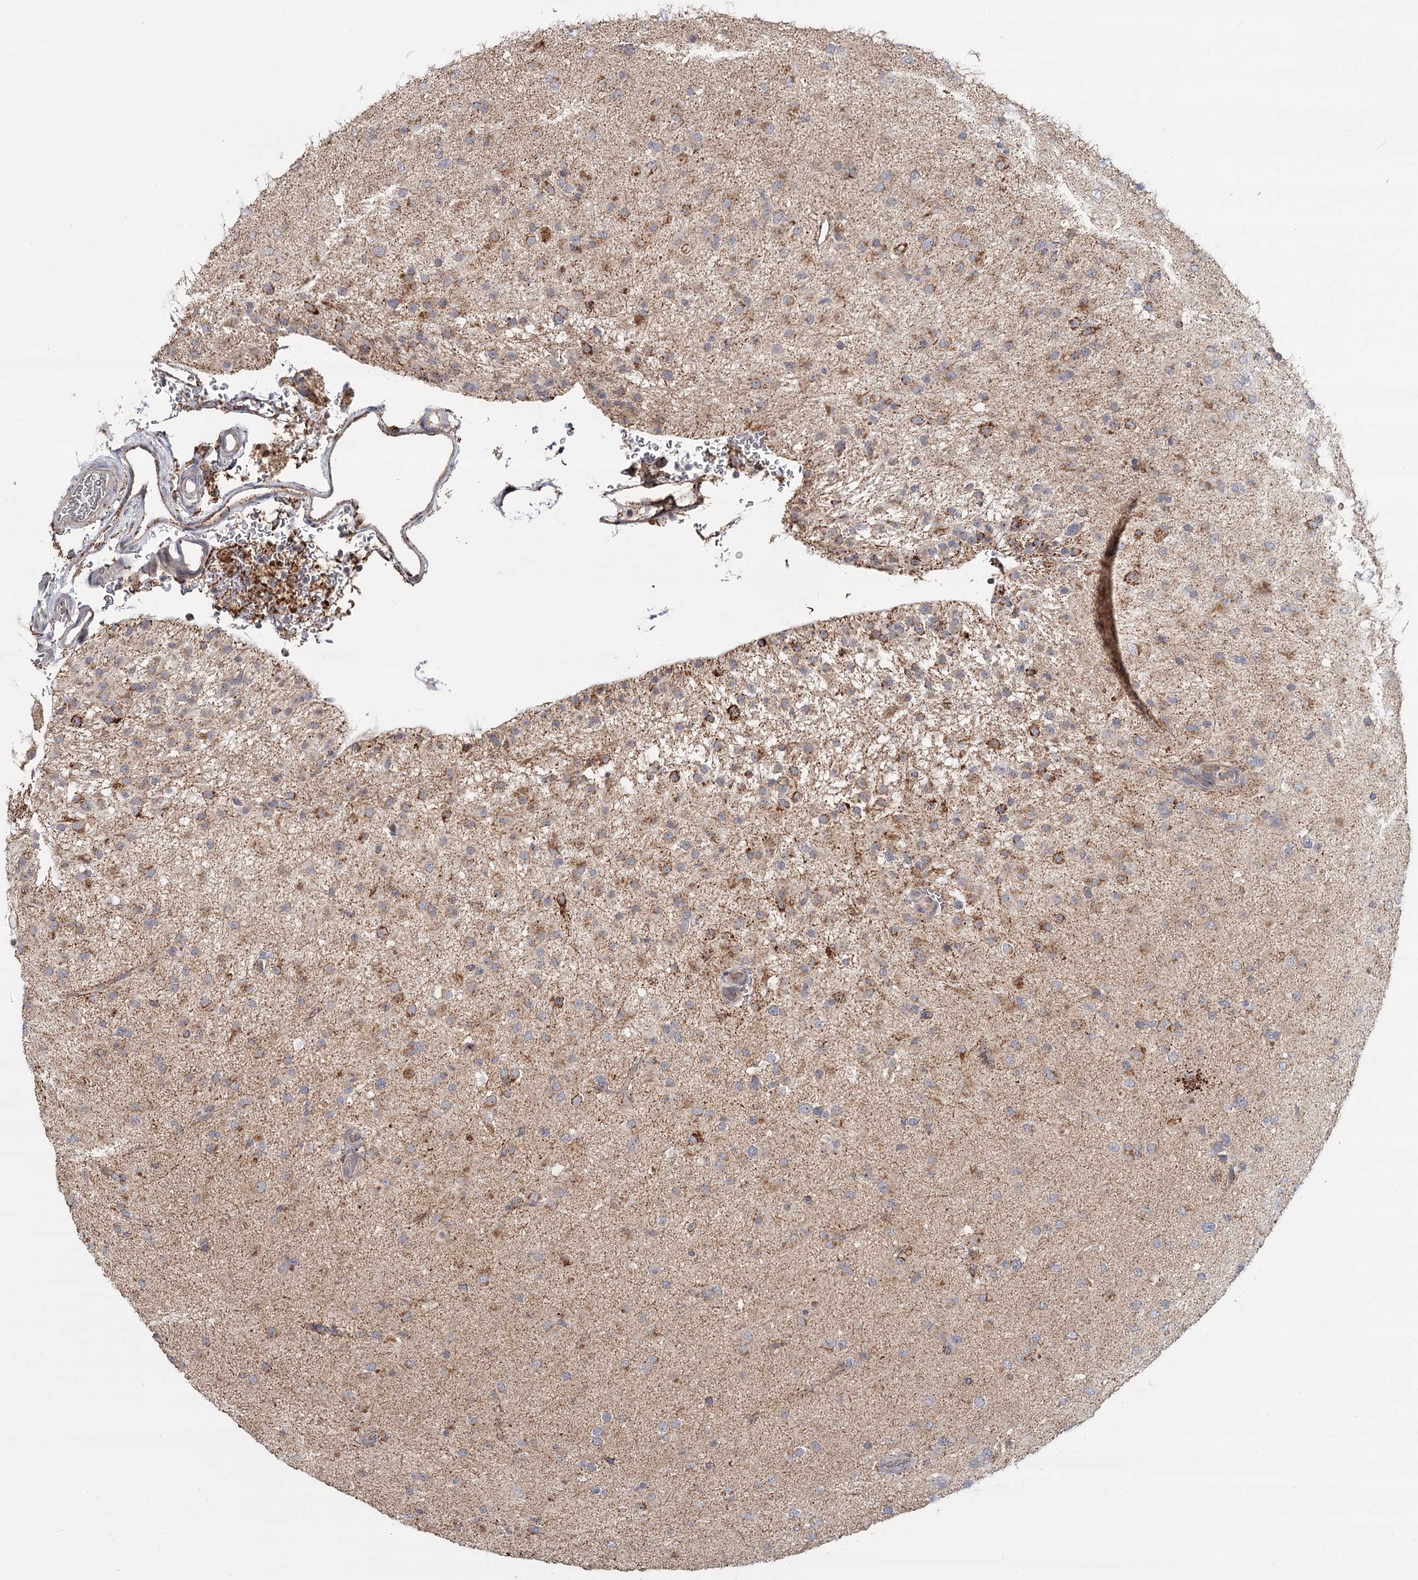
{"staining": {"intensity": "moderate", "quantity": "25%-75%", "location": "cytoplasmic/membranous"}, "tissue": "glioma", "cell_type": "Tumor cells", "image_type": "cancer", "snomed": [{"axis": "morphology", "description": "Glioma, malignant, Low grade"}, {"axis": "topography", "description": "Brain"}], "caption": "Immunohistochemistry of human glioma displays medium levels of moderate cytoplasmic/membranous staining in approximately 25%-75% of tumor cells. (DAB (3,3'-diaminobenzidine) = brown stain, brightfield microscopy at high magnification).", "gene": "CDC123", "patient": {"sex": "male", "age": 65}}